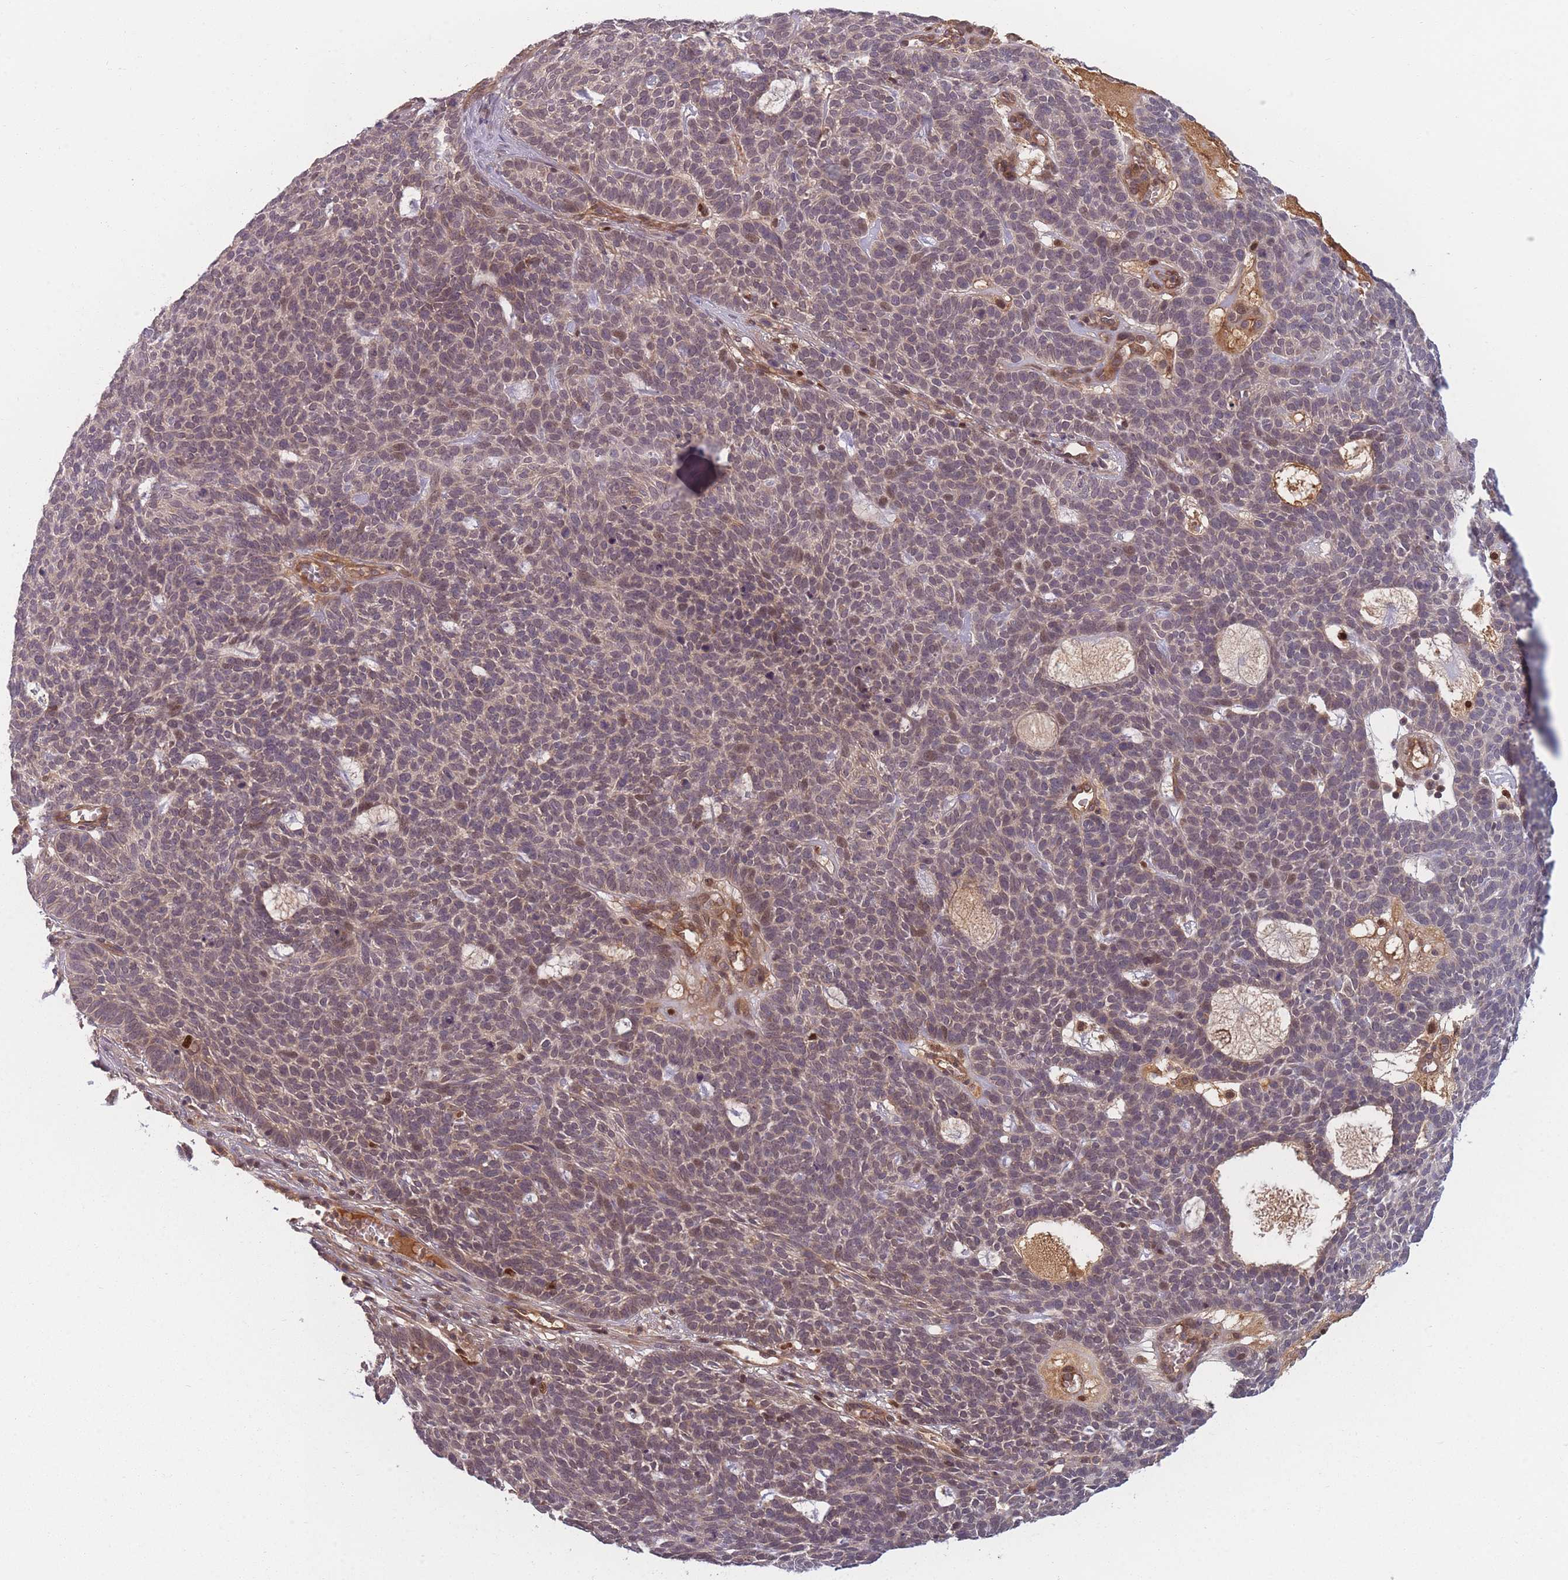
{"staining": {"intensity": "weak", "quantity": ">75%", "location": "cytoplasmic/membranous,nuclear"}, "tissue": "skin cancer", "cell_type": "Tumor cells", "image_type": "cancer", "snomed": [{"axis": "morphology", "description": "Squamous cell carcinoma, NOS"}, {"axis": "topography", "description": "Skin"}], "caption": "Skin squamous cell carcinoma tissue shows weak cytoplasmic/membranous and nuclear positivity in about >75% of tumor cells (DAB (3,3'-diaminobenzidine) = brown stain, brightfield microscopy at high magnification).", "gene": "FAM153A", "patient": {"sex": "female", "age": 90}}